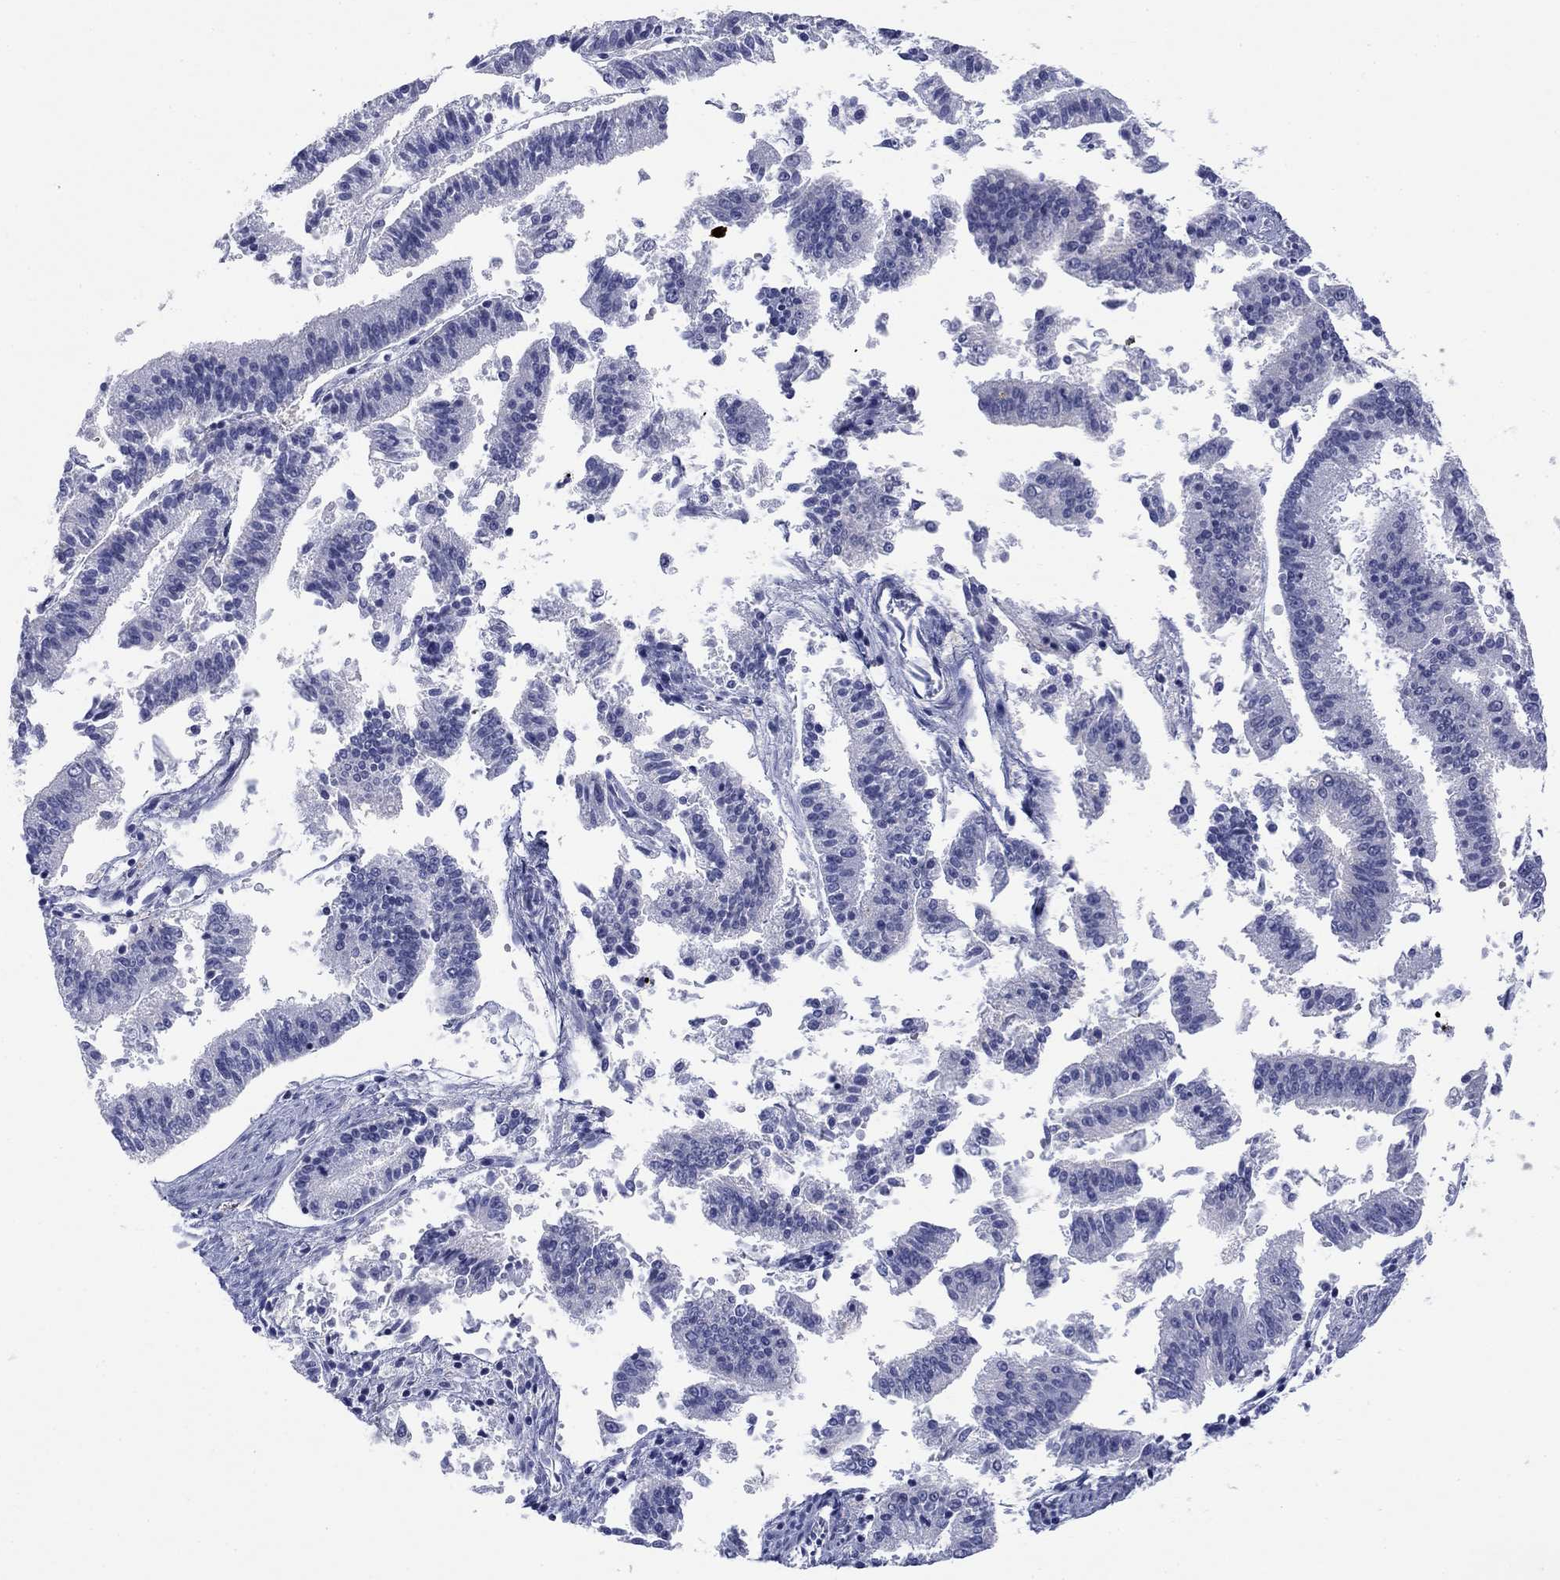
{"staining": {"intensity": "negative", "quantity": "none", "location": "none"}, "tissue": "endometrial cancer", "cell_type": "Tumor cells", "image_type": "cancer", "snomed": [{"axis": "morphology", "description": "Adenocarcinoma, NOS"}, {"axis": "topography", "description": "Endometrium"}], "caption": "Tumor cells are negative for brown protein staining in endometrial adenocarcinoma.", "gene": "PTPRZ1", "patient": {"sex": "female", "age": 66}}